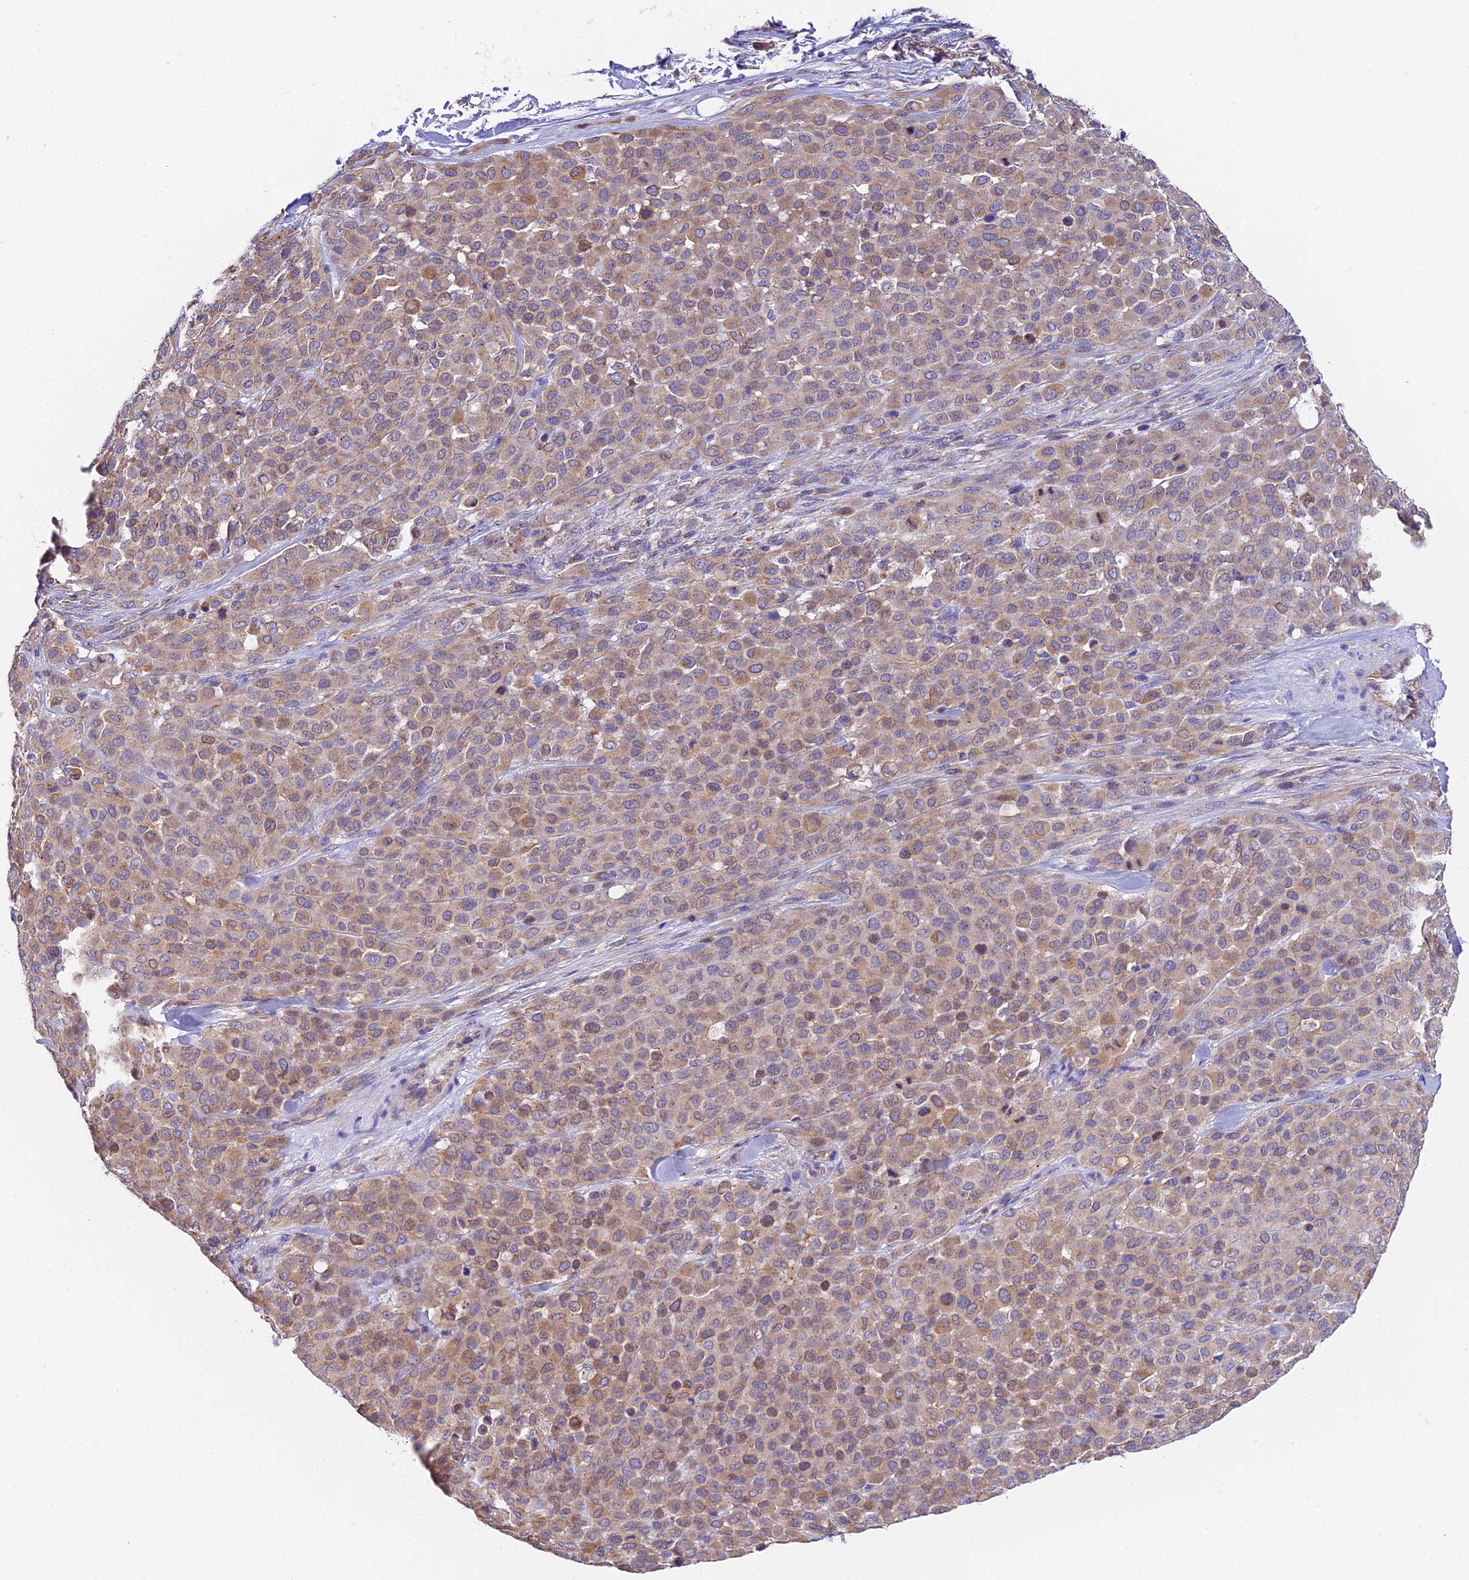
{"staining": {"intensity": "moderate", "quantity": ">75%", "location": "cytoplasmic/membranous"}, "tissue": "melanoma", "cell_type": "Tumor cells", "image_type": "cancer", "snomed": [{"axis": "morphology", "description": "Malignant melanoma, Metastatic site"}, {"axis": "topography", "description": "Skin"}], "caption": "About >75% of tumor cells in human malignant melanoma (metastatic site) show moderate cytoplasmic/membranous protein staining as visualized by brown immunohistochemical staining.", "gene": "QRFP", "patient": {"sex": "female", "age": 81}}